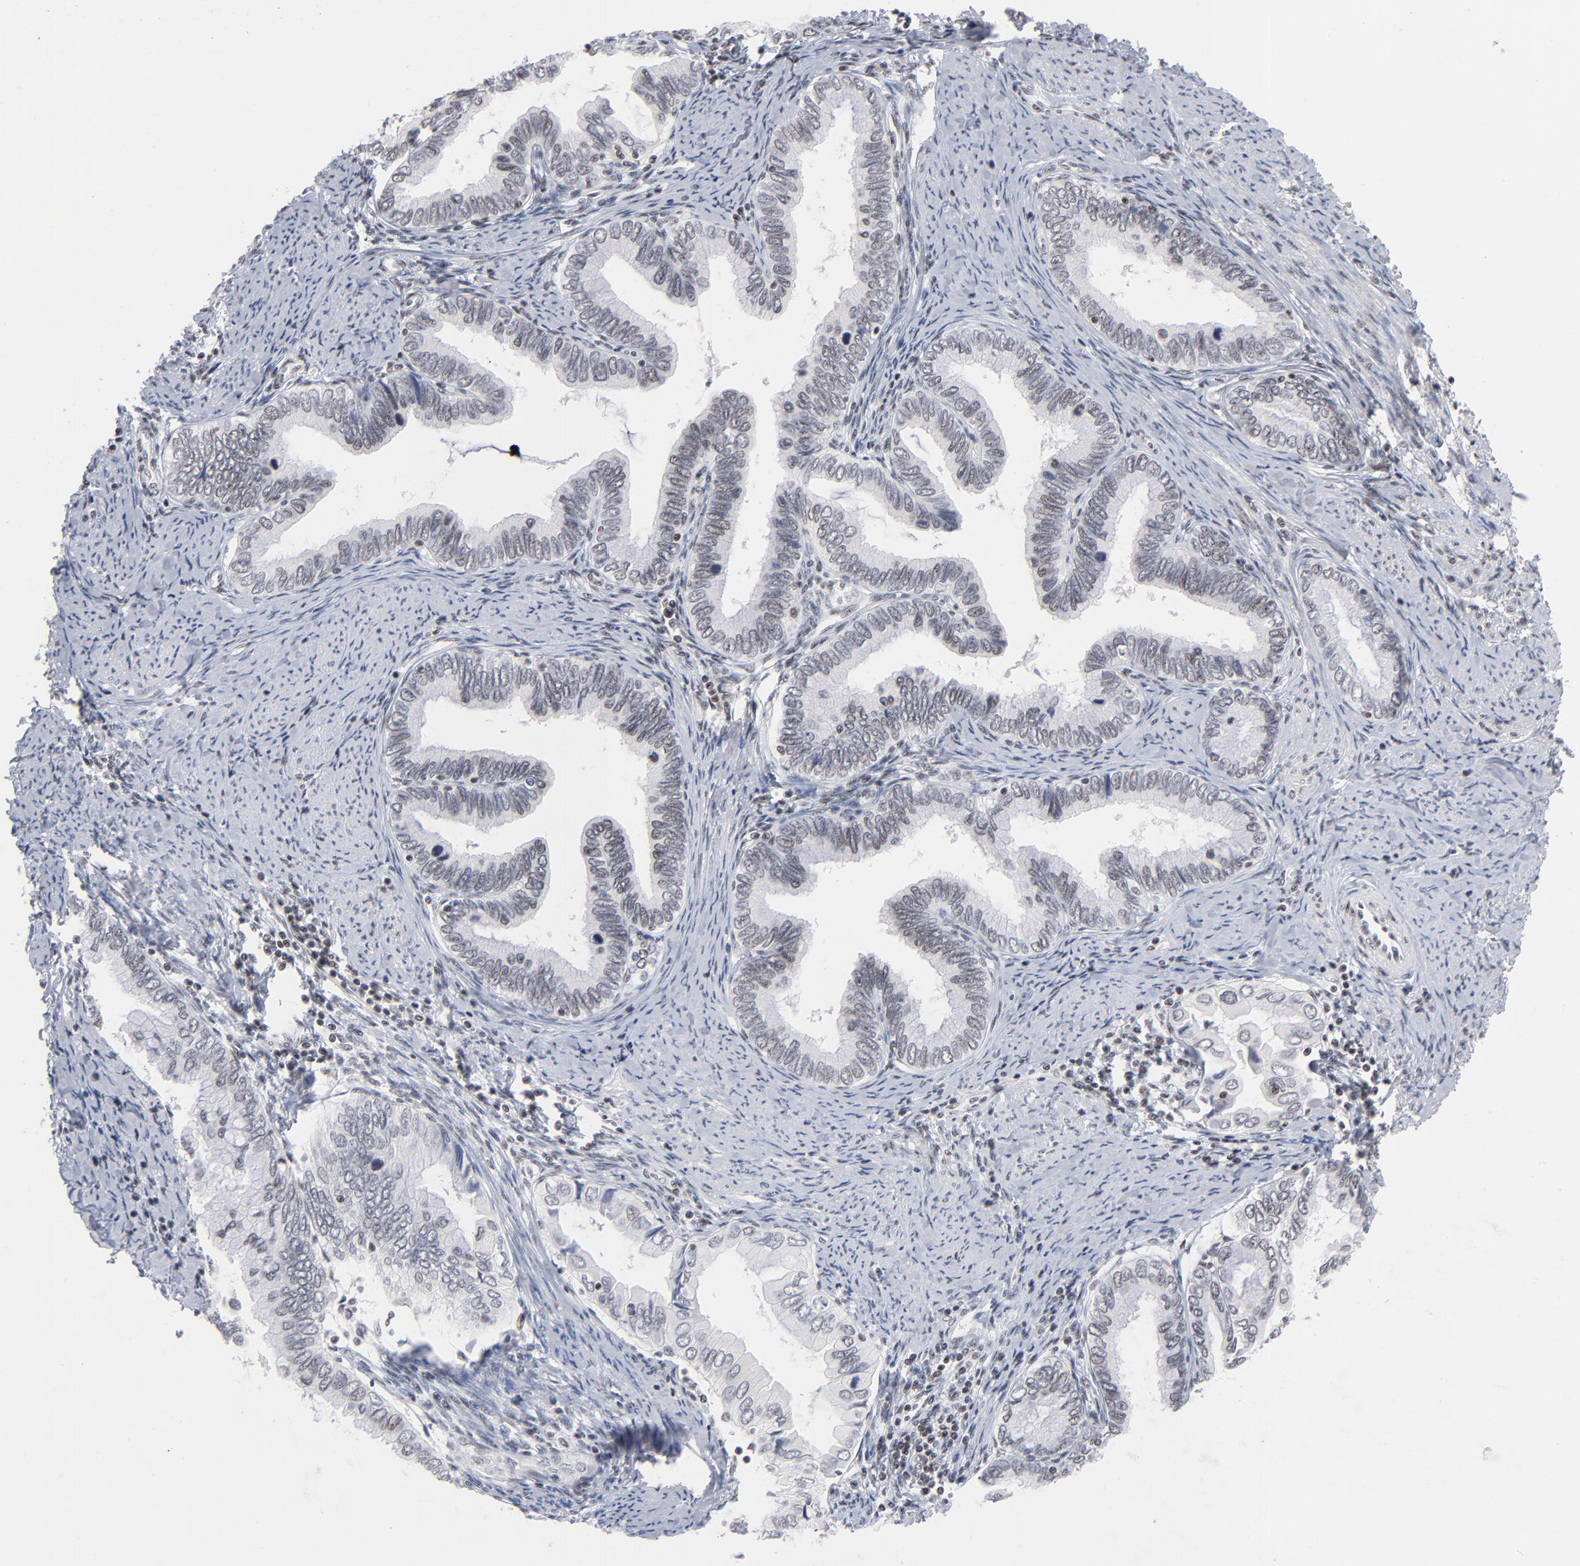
{"staining": {"intensity": "negative", "quantity": "none", "location": "none"}, "tissue": "cervical cancer", "cell_type": "Tumor cells", "image_type": "cancer", "snomed": [{"axis": "morphology", "description": "Adenocarcinoma, NOS"}, {"axis": "topography", "description": "Cervix"}], "caption": "This is a micrograph of immunohistochemistry staining of adenocarcinoma (cervical), which shows no expression in tumor cells. (Brightfield microscopy of DAB immunohistochemistry at high magnification).", "gene": "ZNF143", "patient": {"sex": "female", "age": 49}}